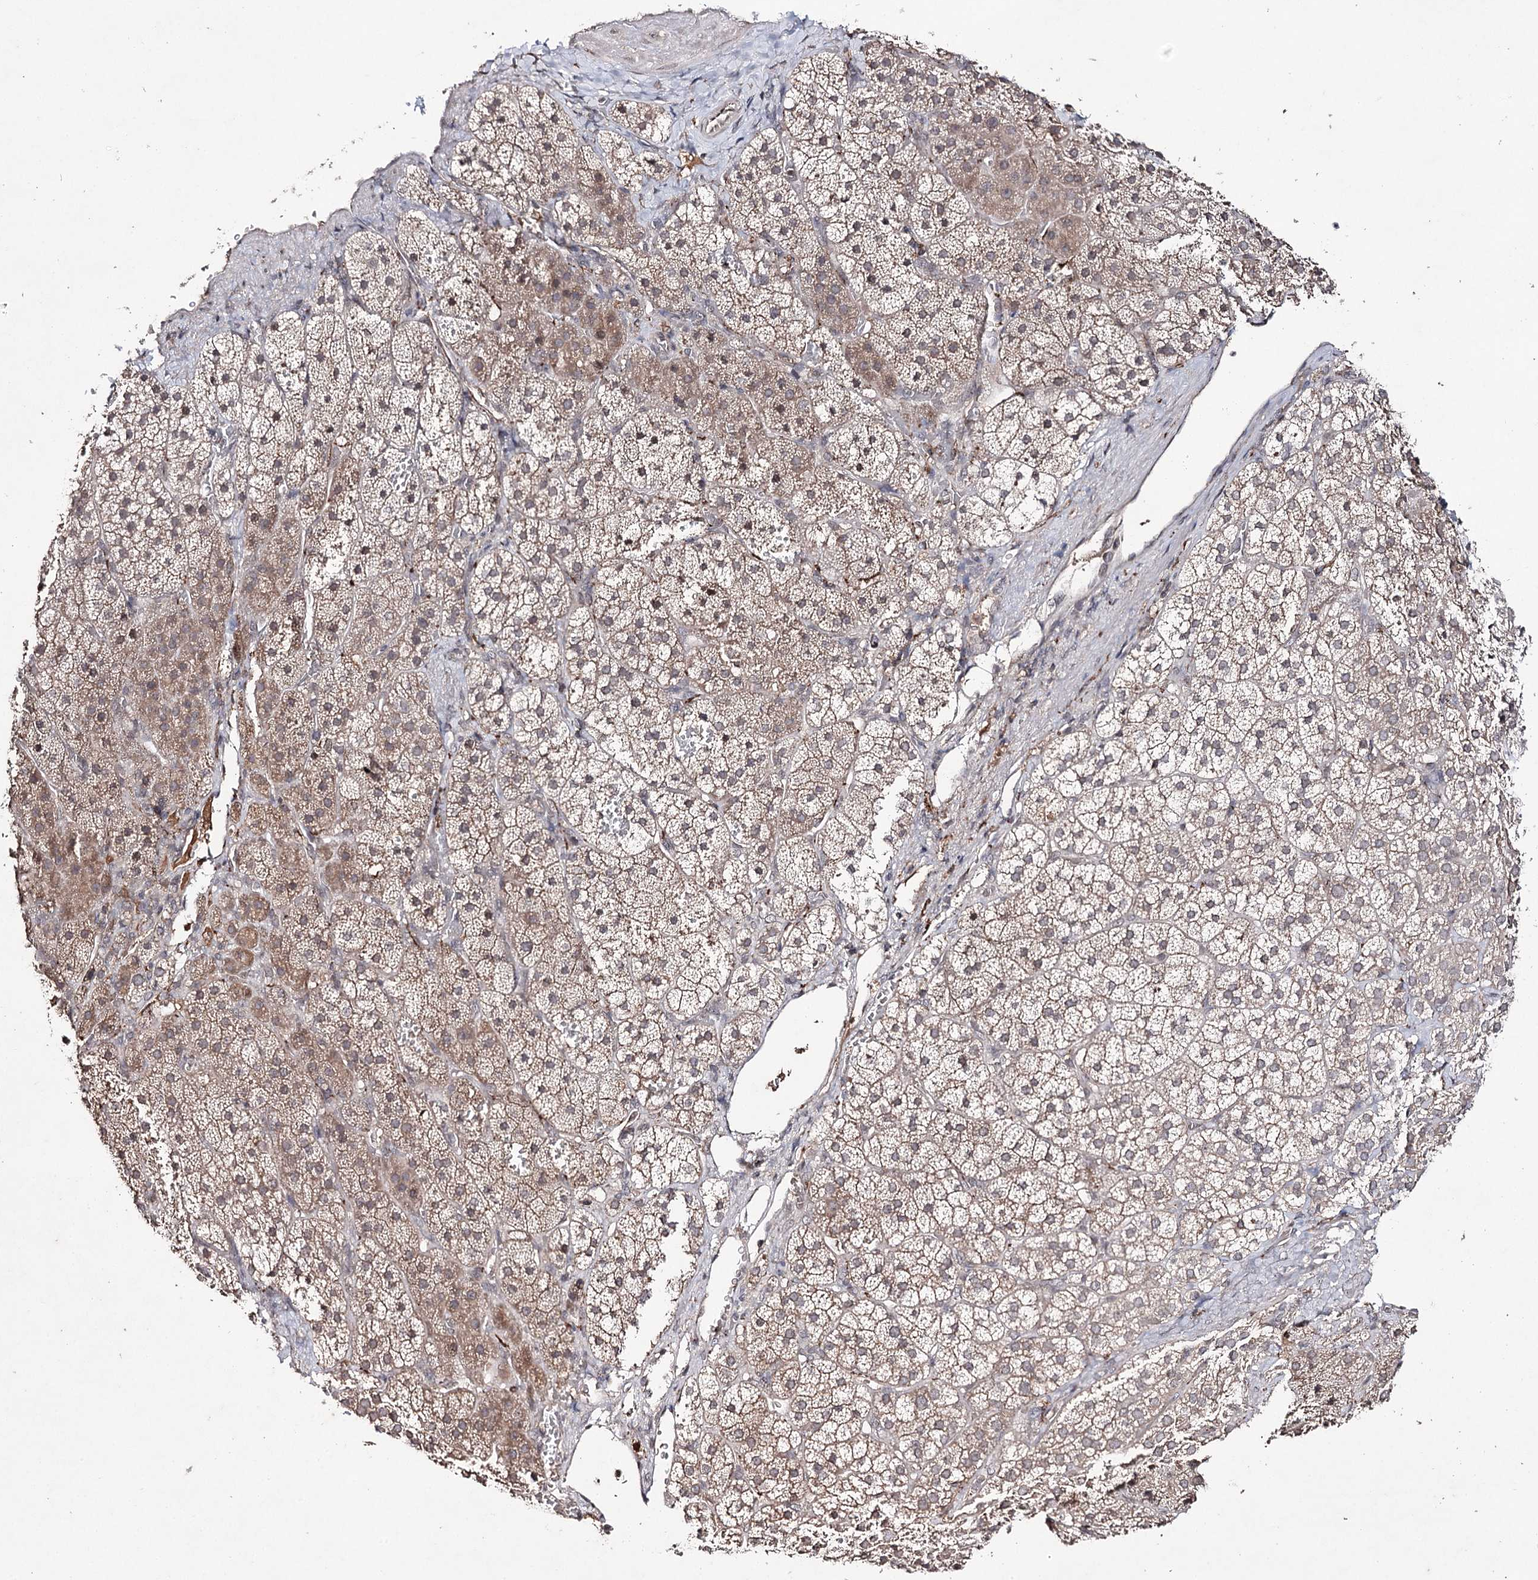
{"staining": {"intensity": "weak", "quantity": "25%-75%", "location": "cytoplasmic/membranous"}, "tissue": "adrenal gland", "cell_type": "Glandular cells", "image_type": "normal", "snomed": [{"axis": "morphology", "description": "Normal tissue, NOS"}, {"axis": "topography", "description": "Adrenal gland"}], "caption": "About 25%-75% of glandular cells in unremarkable human adrenal gland demonstrate weak cytoplasmic/membranous protein staining as visualized by brown immunohistochemical staining.", "gene": "SYNGR3", "patient": {"sex": "female", "age": 44}}